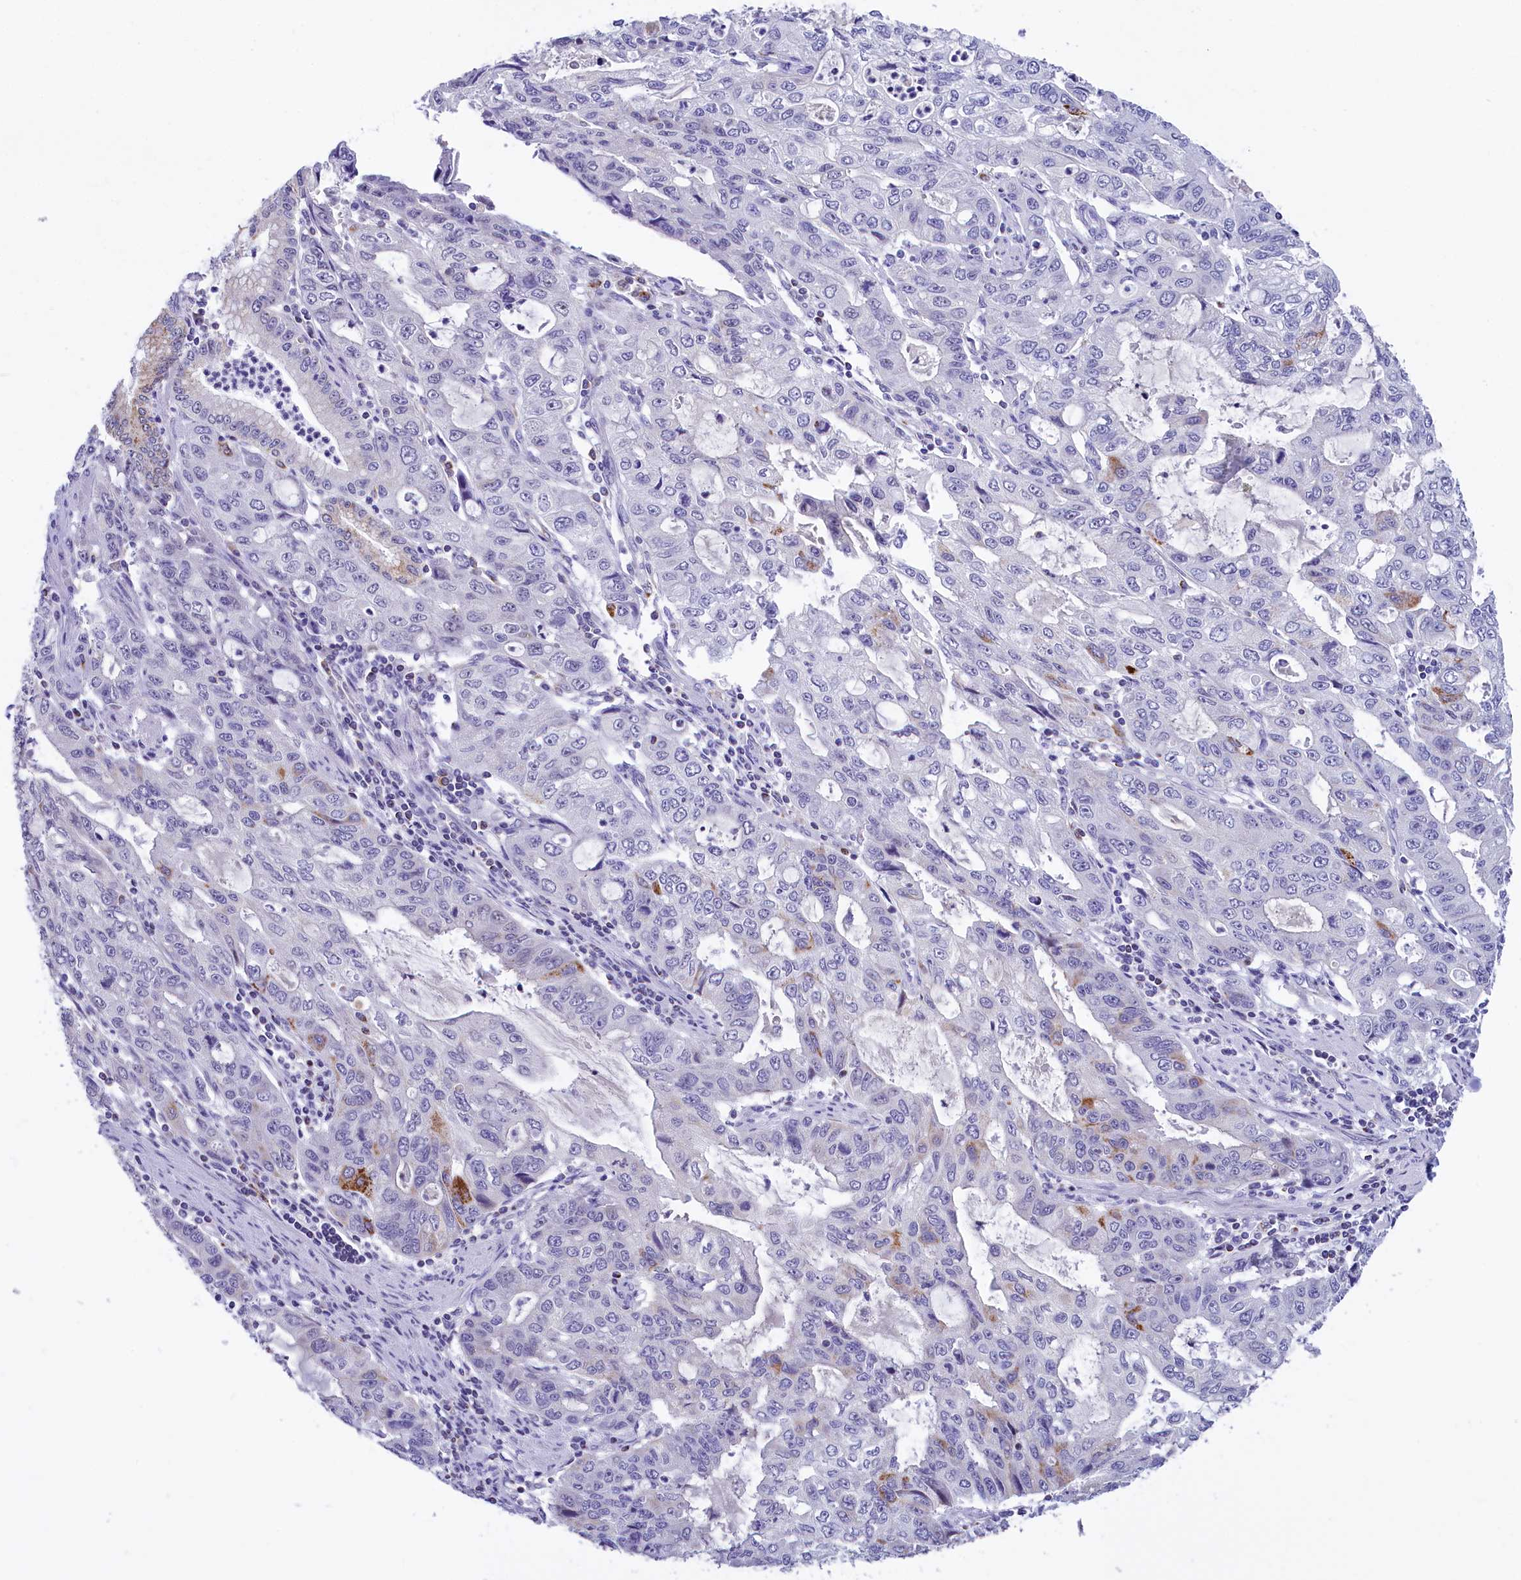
{"staining": {"intensity": "negative", "quantity": "none", "location": "none"}, "tissue": "stomach cancer", "cell_type": "Tumor cells", "image_type": "cancer", "snomed": [{"axis": "morphology", "description": "Adenocarcinoma, NOS"}, {"axis": "topography", "description": "Stomach, upper"}], "caption": "DAB (3,3'-diaminobenzidine) immunohistochemical staining of human adenocarcinoma (stomach) shows no significant staining in tumor cells.", "gene": "ABAT", "patient": {"sex": "female", "age": 52}}